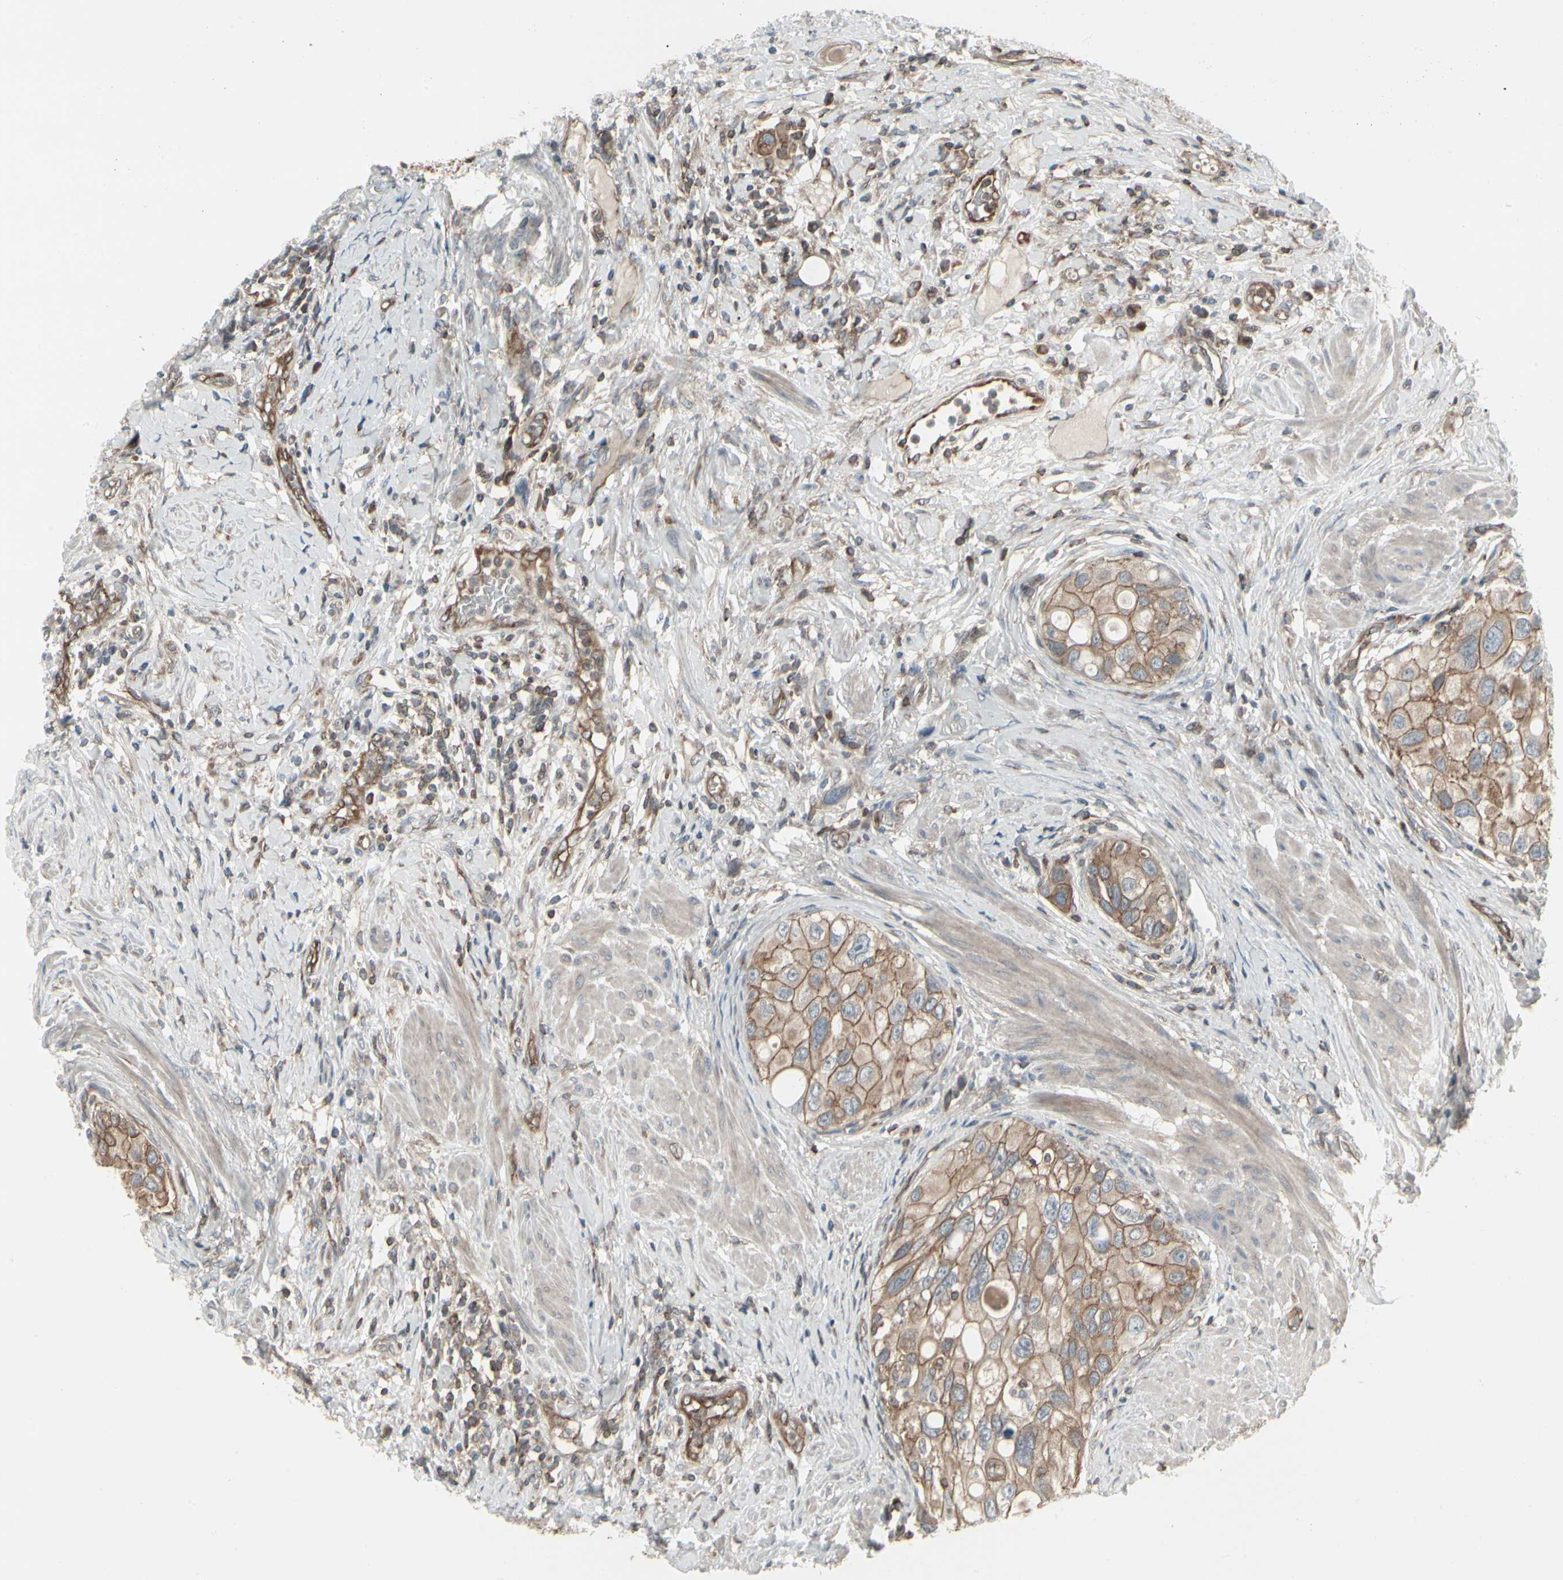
{"staining": {"intensity": "strong", "quantity": ">75%", "location": "cytoplasmic/membranous"}, "tissue": "urothelial cancer", "cell_type": "Tumor cells", "image_type": "cancer", "snomed": [{"axis": "morphology", "description": "Urothelial carcinoma, High grade"}, {"axis": "topography", "description": "Urinary bladder"}], "caption": "Protein positivity by immunohistochemistry (IHC) reveals strong cytoplasmic/membranous staining in approximately >75% of tumor cells in high-grade urothelial carcinoma.", "gene": "EPS15", "patient": {"sex": "female", "age": 56}}